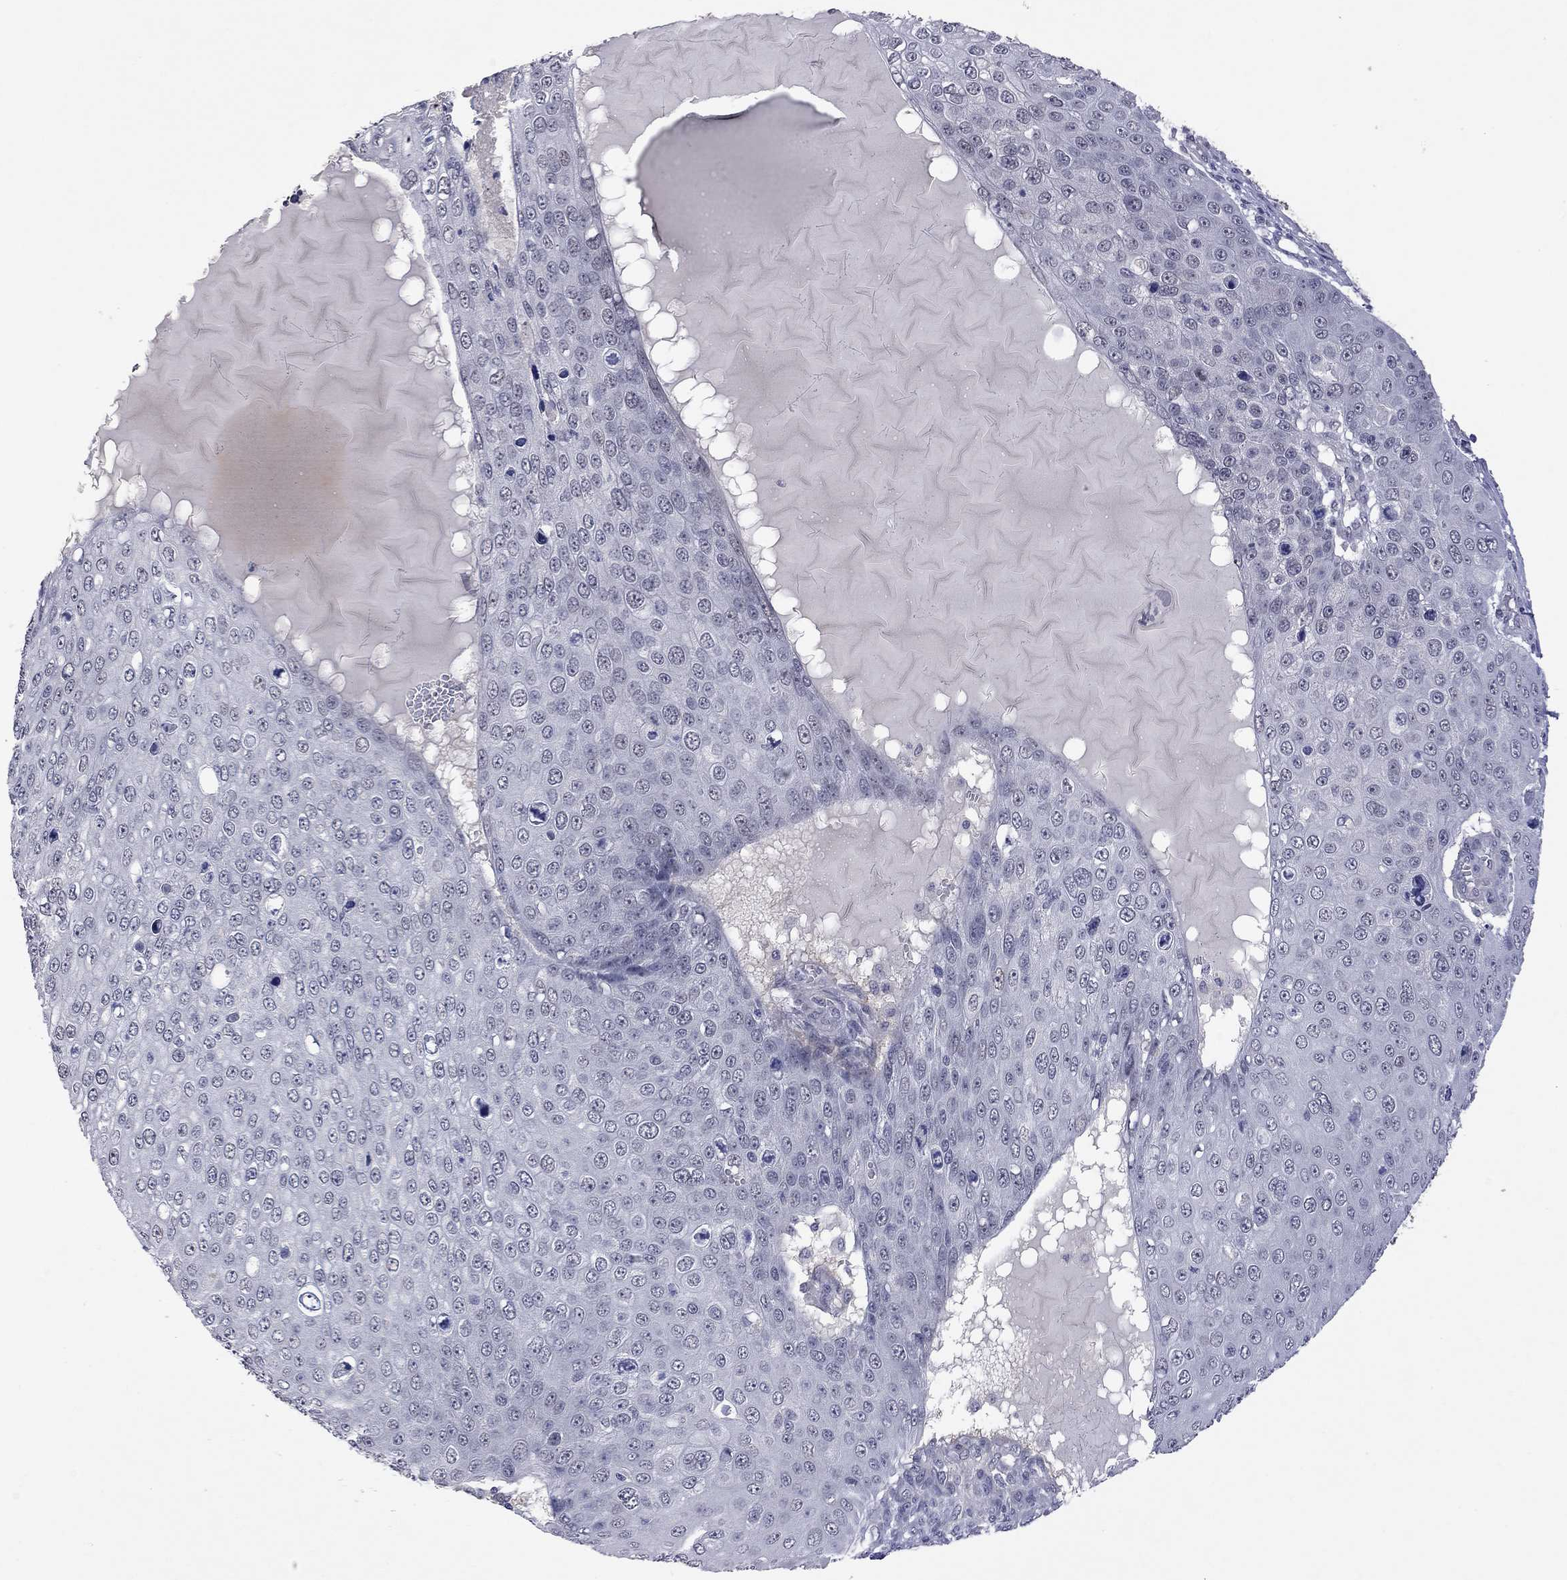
{"staining": {"intensity": "negative", "quantity": "none", "location": "none"}, "tissue": "skin cancer", "cell_type": "Tumor cells", "image_type": "cancer", "snomed": [{"axis": "morphology", "description": "Squamous cell carcinoma, NOS"}, {"axis": "topography", "description": "Skin"}], "caption": "A high-resolution image shows immunohistochemistry (IHC) staining of skin squamous cell carcinoma, which exhibits no significant expression in tumor cells.", "gene": "FABP12", "patient": {"sex": "male", "age": 71}}